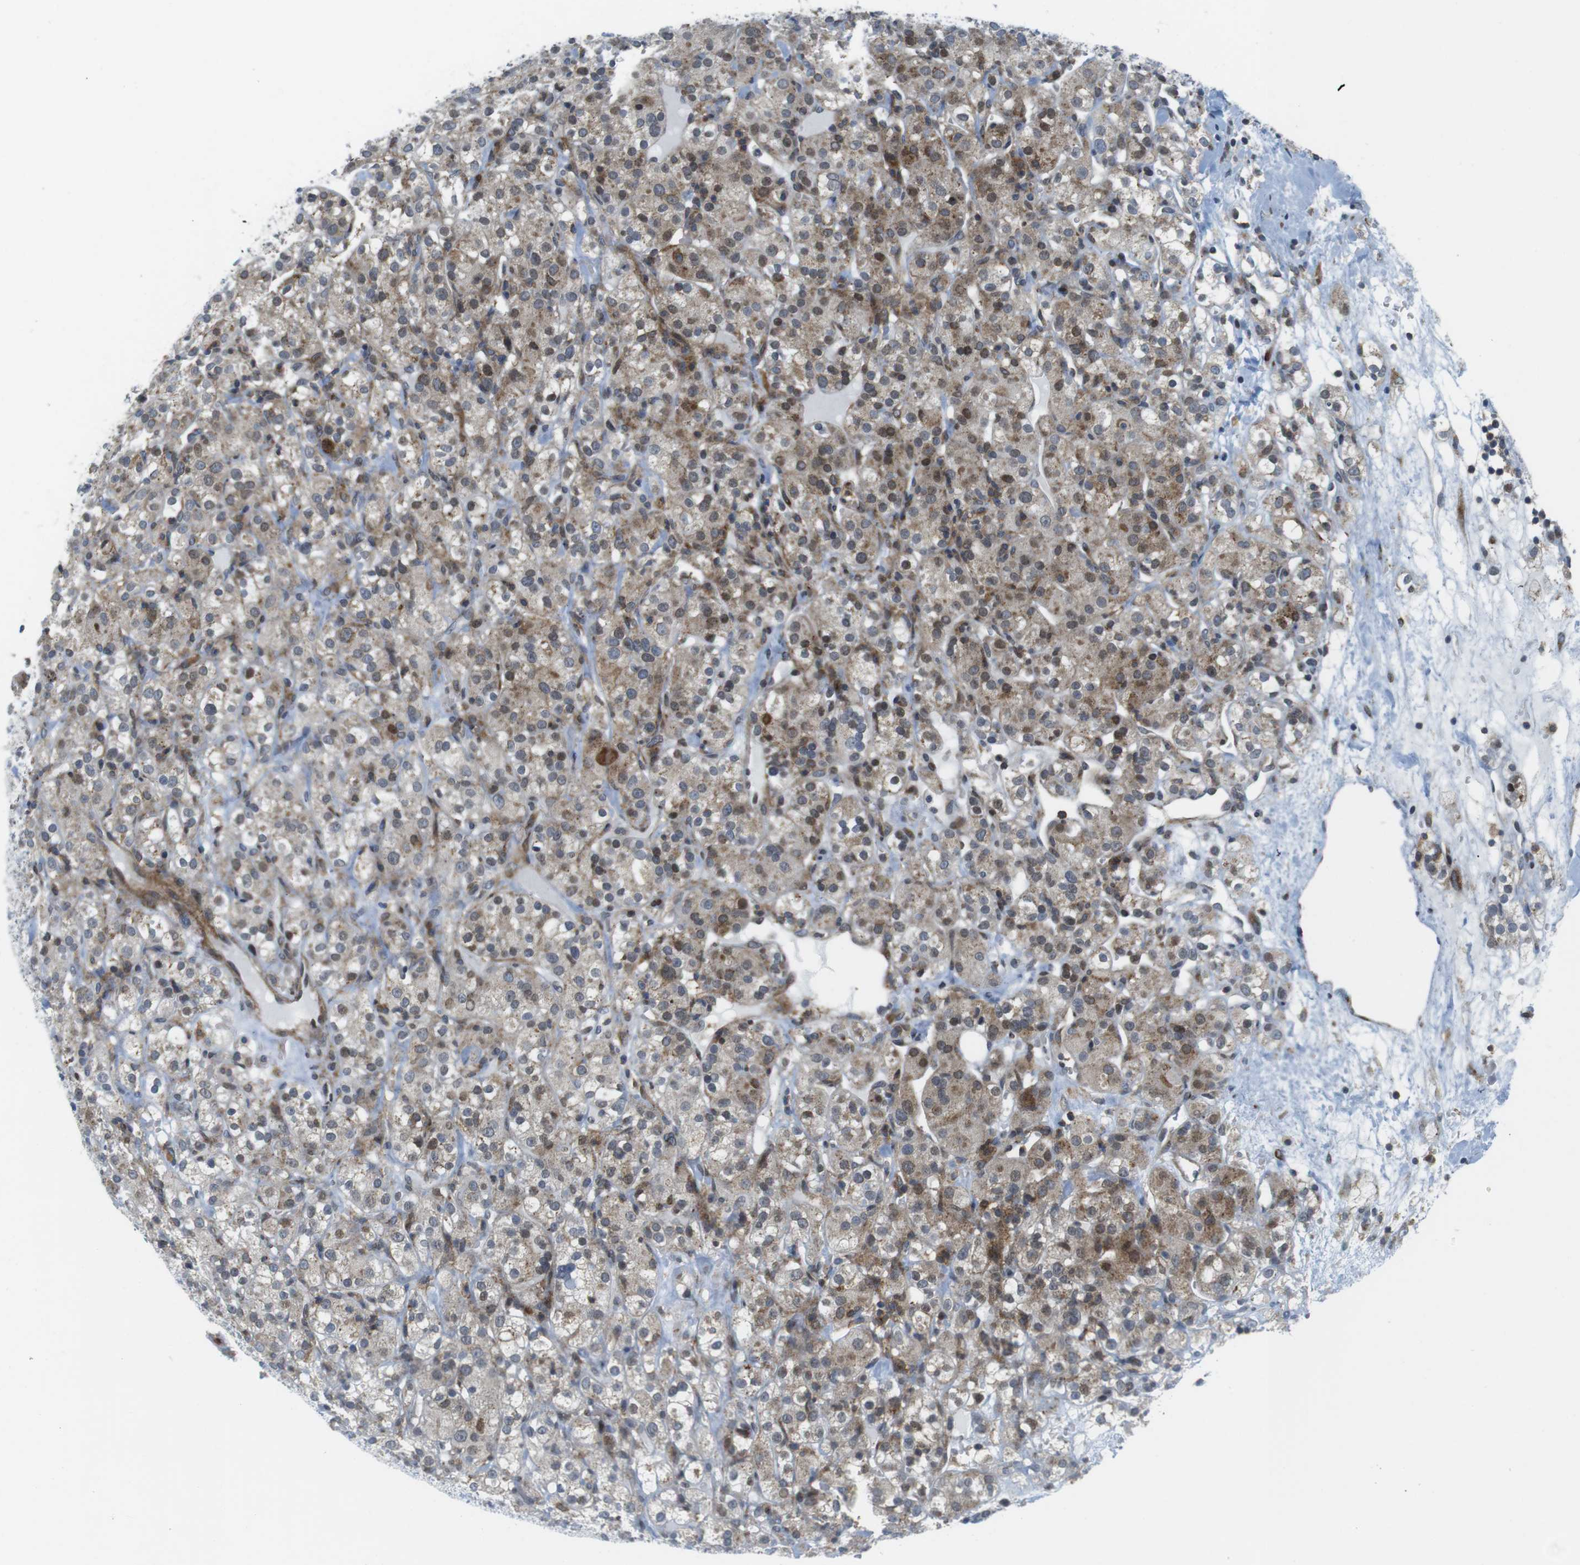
{"staining": {"intensity": "moderate", "quantity": "25%-75%", "location": "cytoplasmic/membranous"}, "tissue": "renal cancer", "cell_type": "Tumor cells", "image_type": "cancer", "snomed": [{"axis": "morphology", "description": "Normal tissue, NOS"}, {"axis": "morphology", "description": "Adenocarcinoma, NOS"}, {"axis": "topography", "description": "Kidney"}], "caption": "Renal cancer (adenocarcinoma) stained for a protein displays moderate cytoplasmic/membranous positivity in tumor cells.", "gene": "CUL7", "patient": {"sex": "male", "age": 61}}